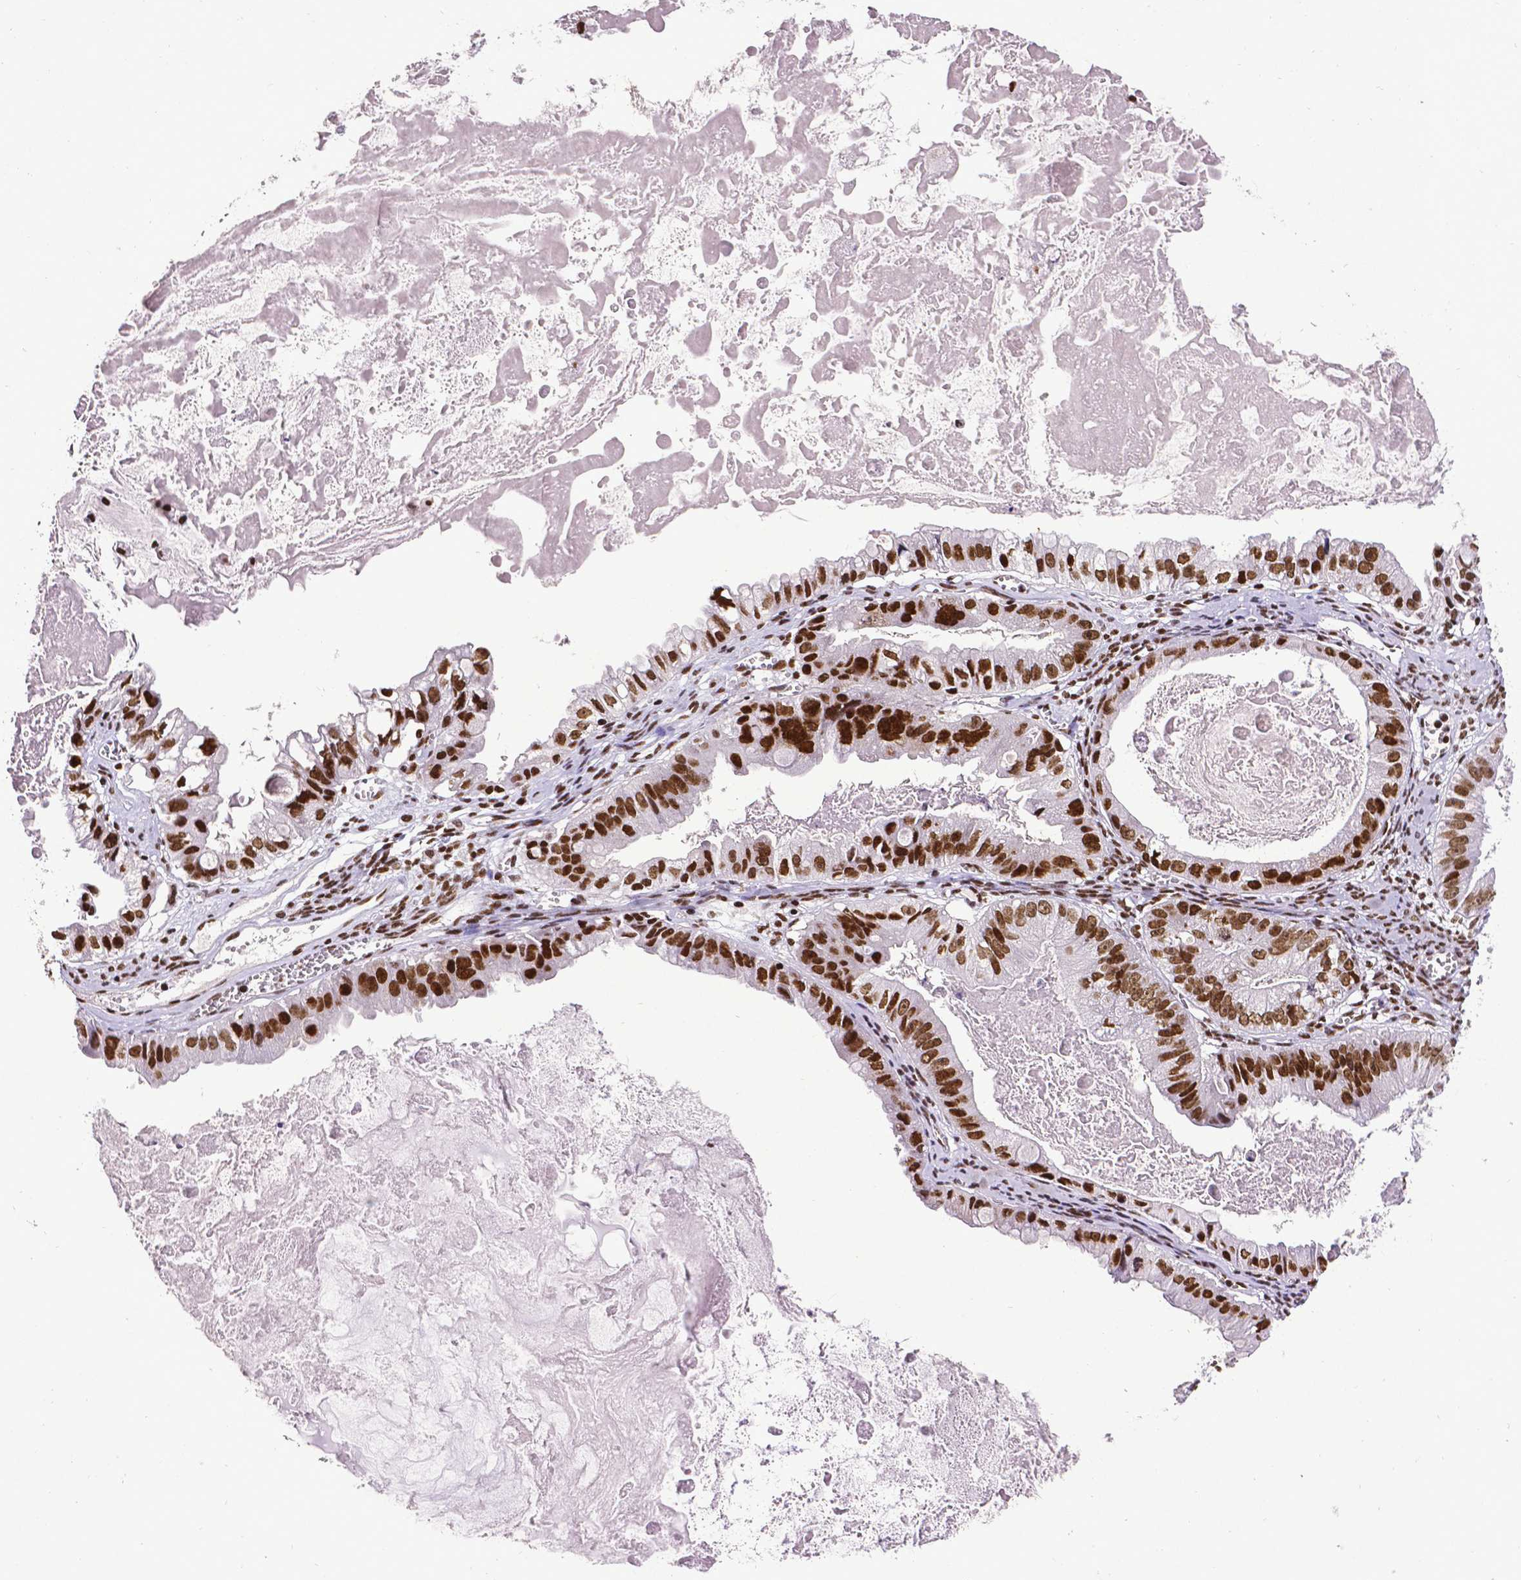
{"staining": {"intensity": "strong", "quantity": ">75%", "location": "nuclear"}, "tissue": "ovarian cancer", "cell_type": "Tumor cells", "image_type": "cancer", "snomed": [{"axis": "morphology", "description": "Cystadenocarcinoma, mucinous, NOS"}, {"axis": "topography", "description": "Ovary"}], "caption": "IHC micrograph of neoplastic tissue: human ovarian cancer stained using immunohistochemistry displays high levels of strong protein expression localized specifically in the nuclear of tumor cells, appearing as a nuclear brown color.", "gene": "CTCF", "patient": {"sex": "female", "age": 61}}